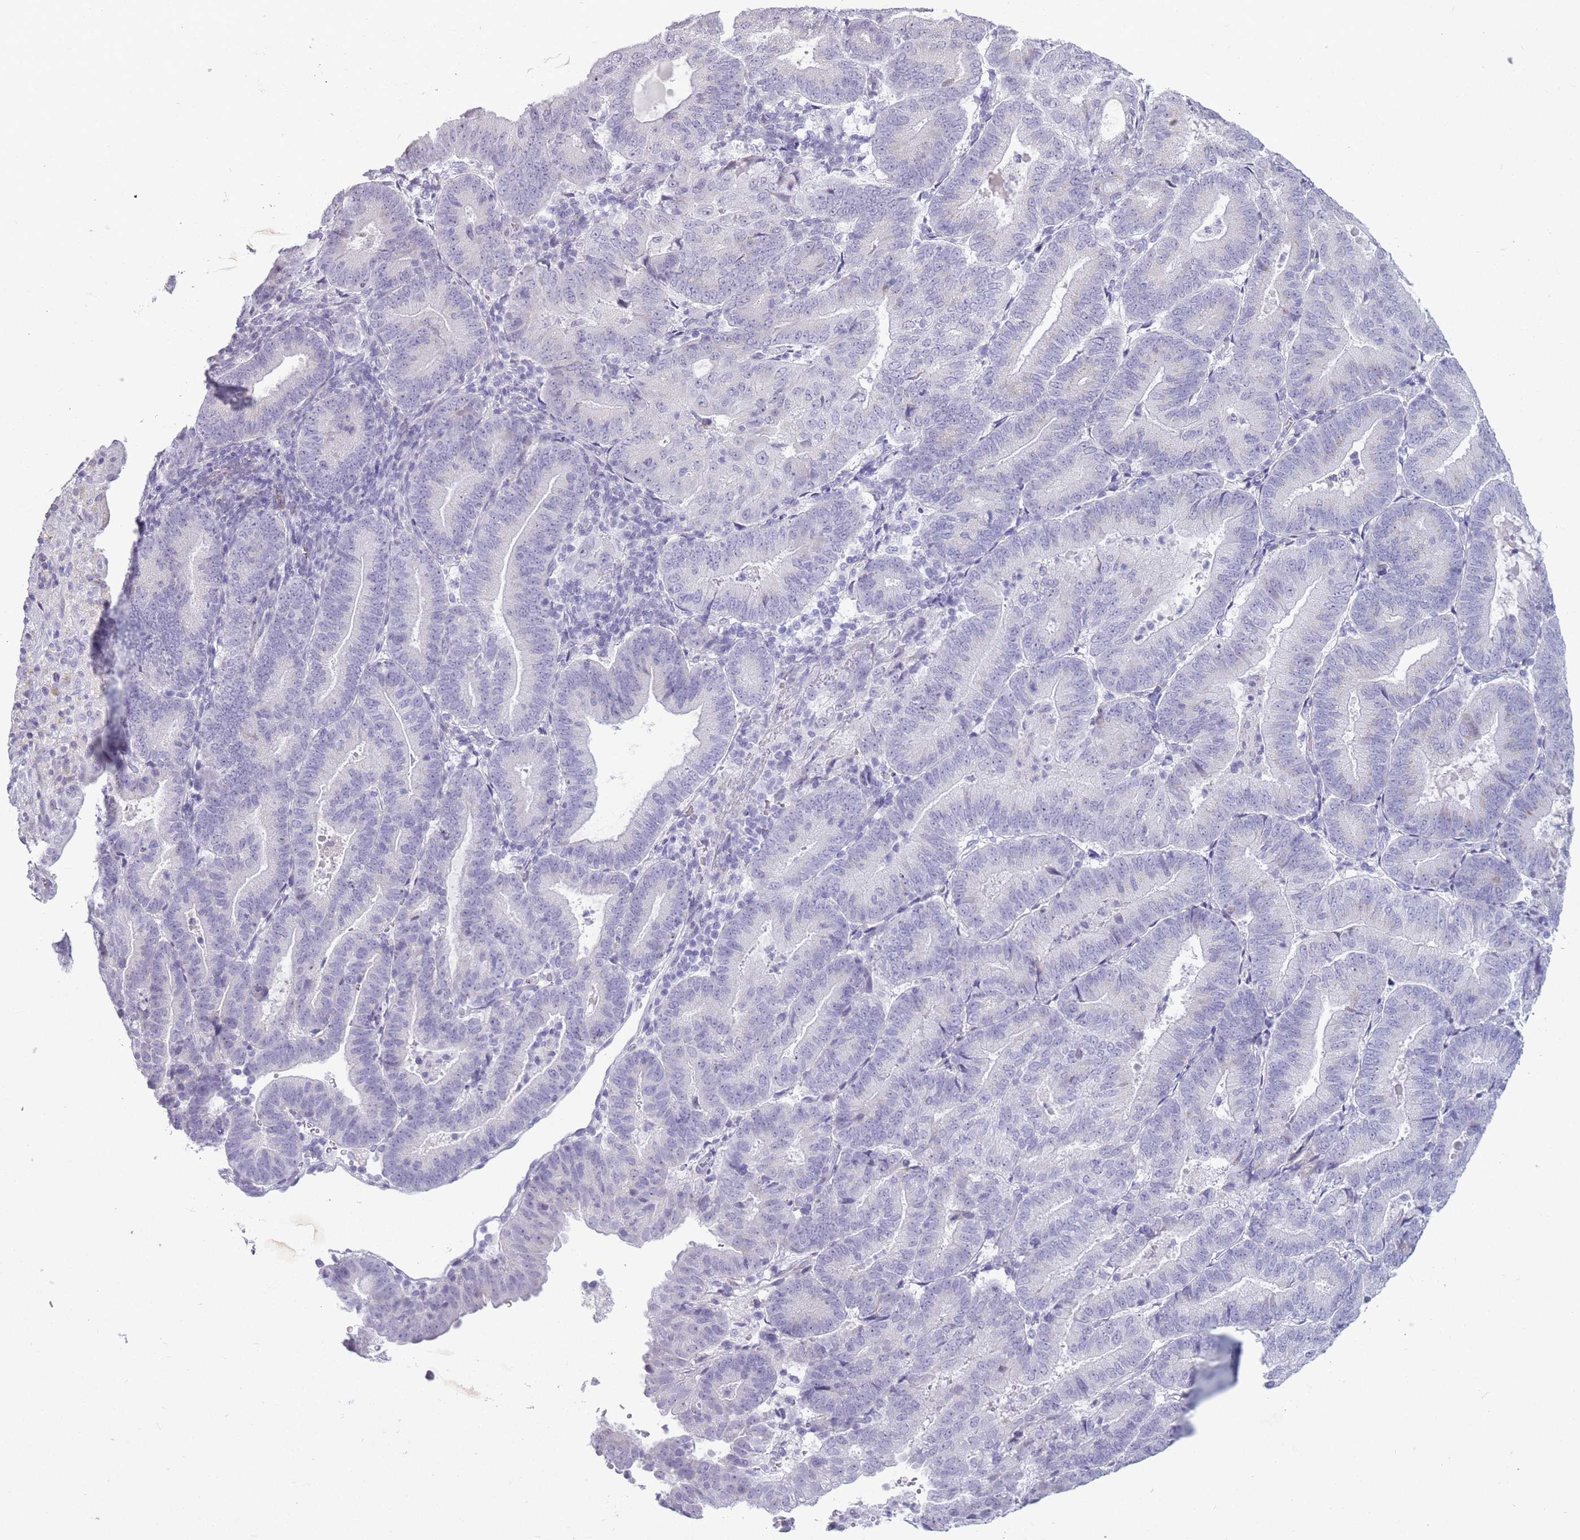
{"staining": {"intensity": "negative", "quantity": "none", "location": "none"}, "tissue": "endometrial cancer", "cell_type": "Tumor cells", "image_type": "cancer", "snomed": [{"axis": "morphology", "description": "Adenocarcinoma, NOS"}, {"axis": "topography", "description": "Endometrium"}], "caption": "Immunohistochemistry photomicrograph of neoplastic tissue: human endometrial cancer stained with DAB exhibits no significant protein positivity in tumor cells.", "gene": "GOLGA6D", "patient": {"sex": "female", "age": 70}}